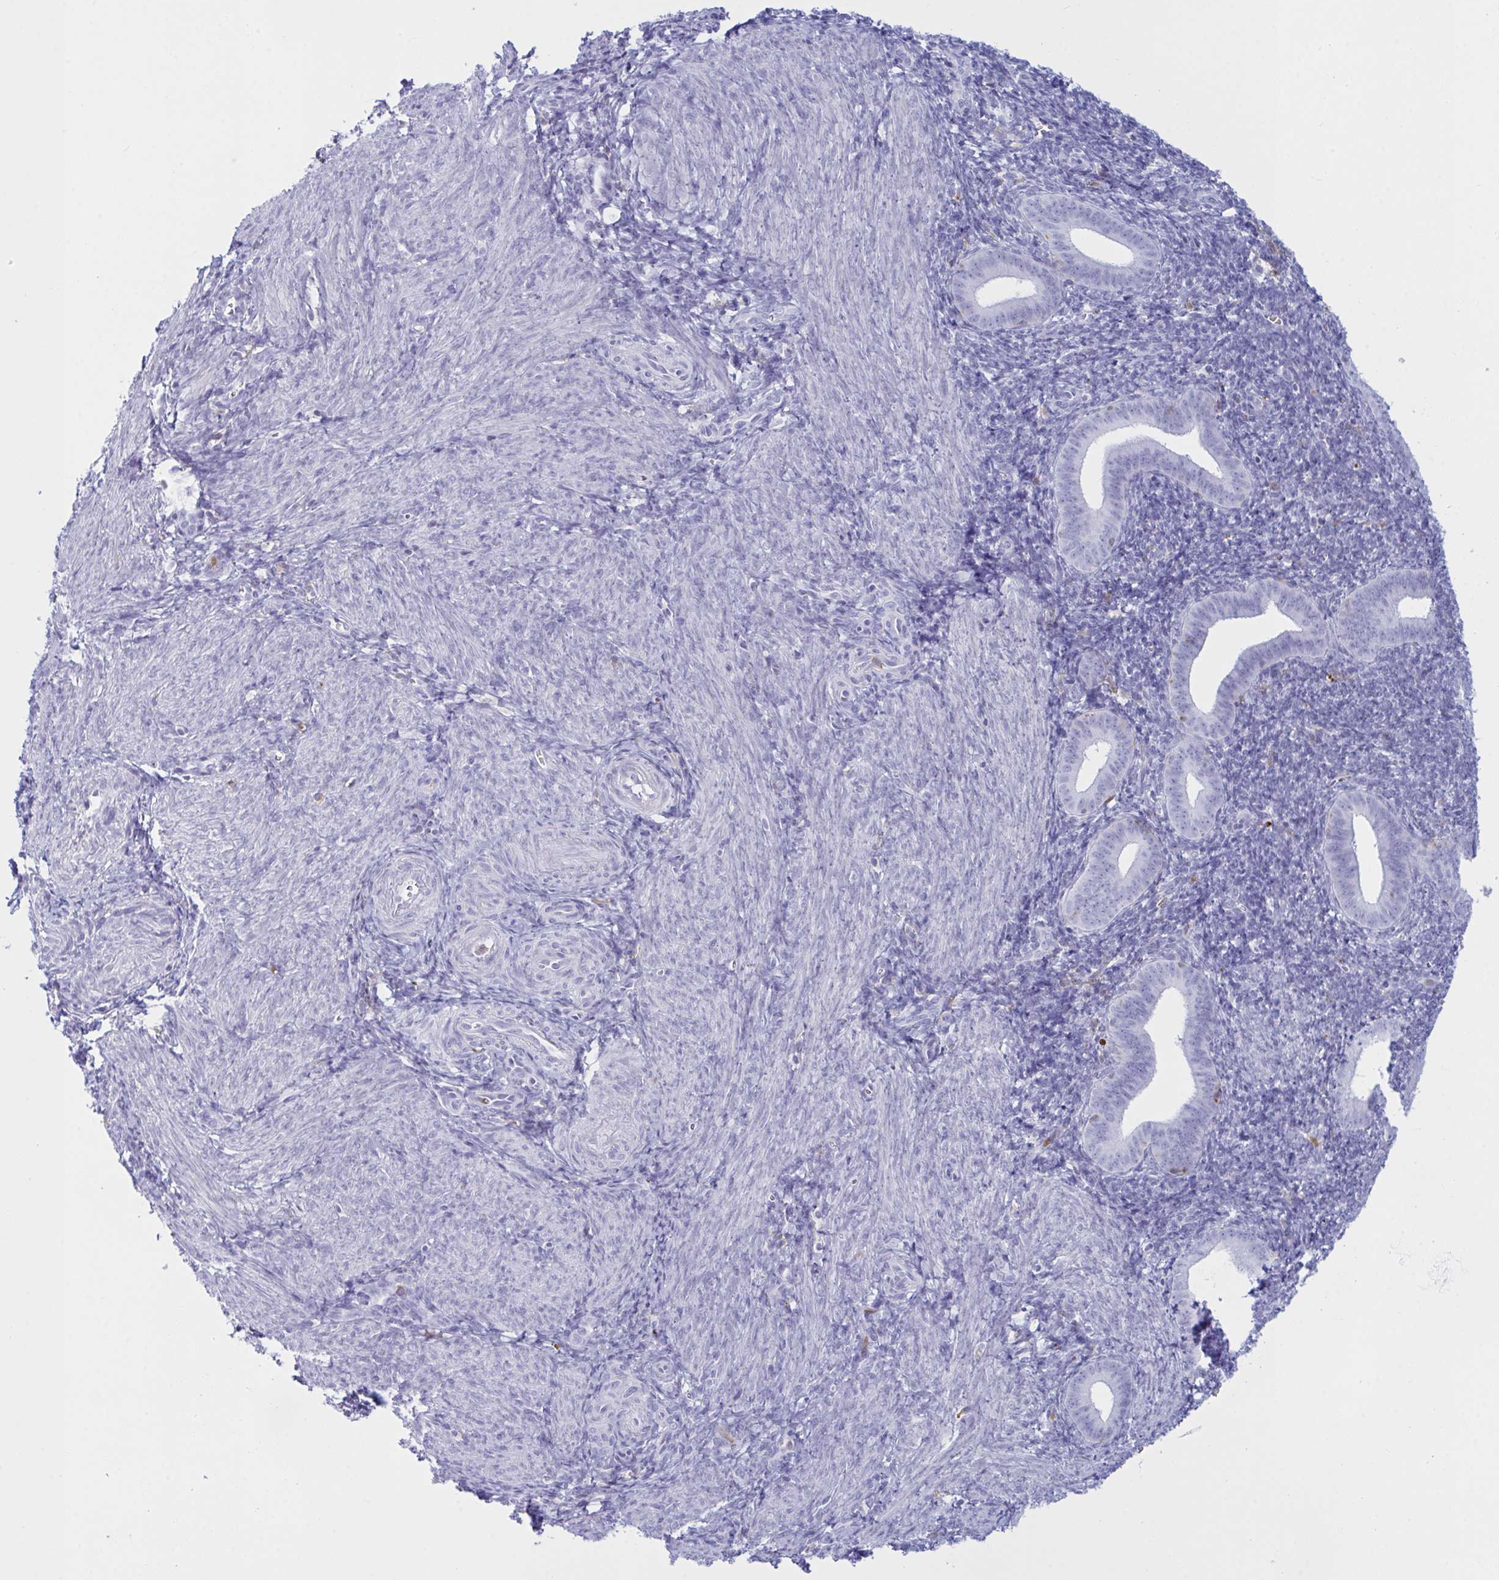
{"staining": {"intensity": "negative", "quantity": "none", "location": "none"}, "tissue": "endometrium", "cell_type": "Cells in endometrial stroma", "image_type": "normal", "snomed": [{"axis": "morphology", "description": "Normal tissue, NOS"}, {"axis": "topography", "description": "Endometrium"}], "caption": "Benign endometrium was stained to show a protein in brown. There is no significant expression in cells in endometrial stroma. (DAB (3,3'-diaminobenzidine) immunohistochemistry, high magnification).", "gene": "MYO1F", "patient": {"sex": "female", "age": 25}}